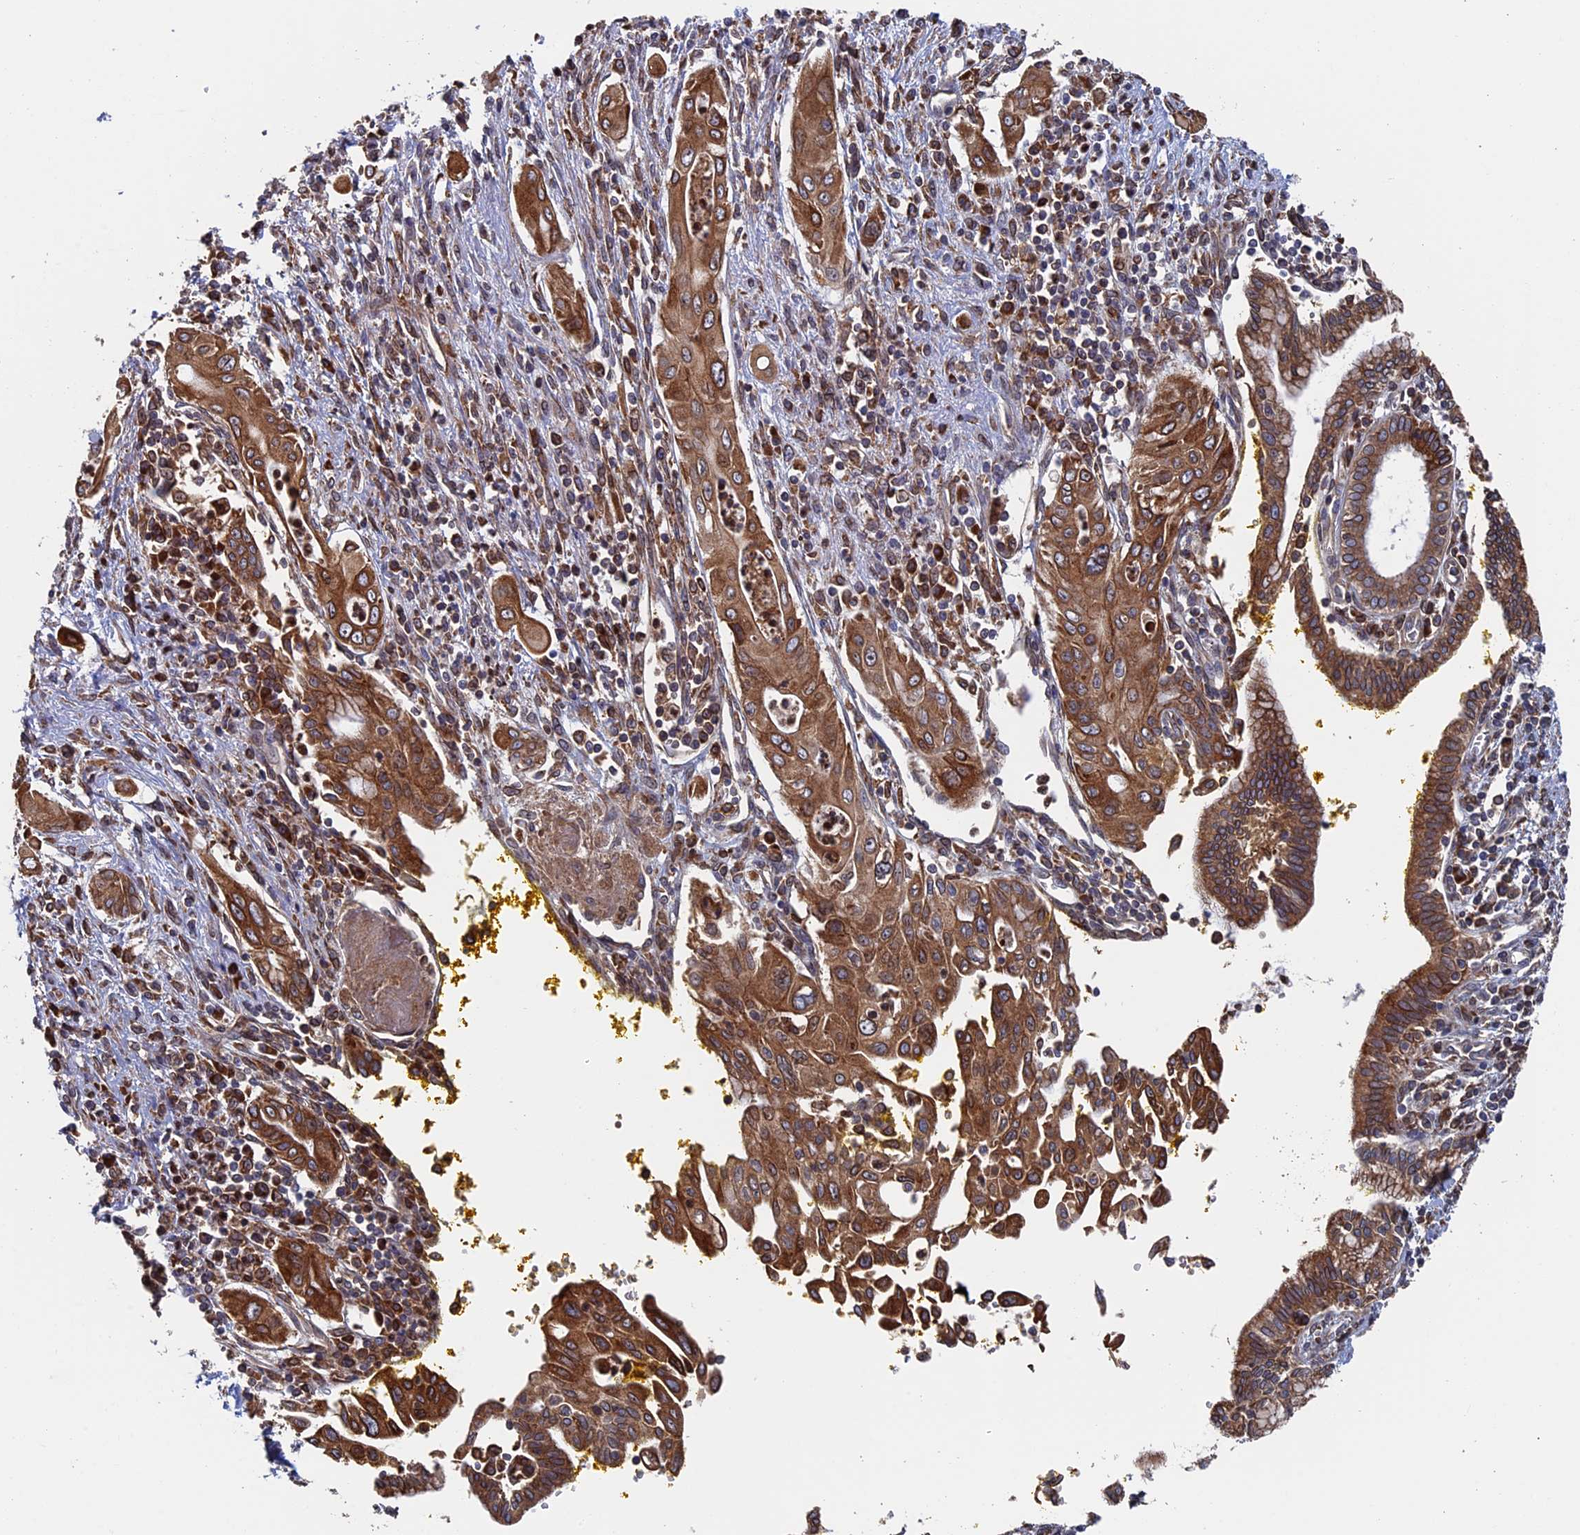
{"staining": {"intensity": "strong", "quantity": ">75%", "location": "cytoplasmic/membranous"}, "tissue": "pancreatic cancer", "cell_type": "Tumor cells", "image_type": "cancer", "snomed": [{"axis": "morphology", "description": "Adenocarcinoma, NOS"}, {"axis": "topography", "description": "Pancreas"}], "caption": "DAB immunohistochemical staining of pancreatic cancer demonstrates strong cytoplasmic/membranous protein positivity in approximately >75% of tumor cells.", "gene": "RPUSD1", "patient": {"sex": "male", "age": 58}}